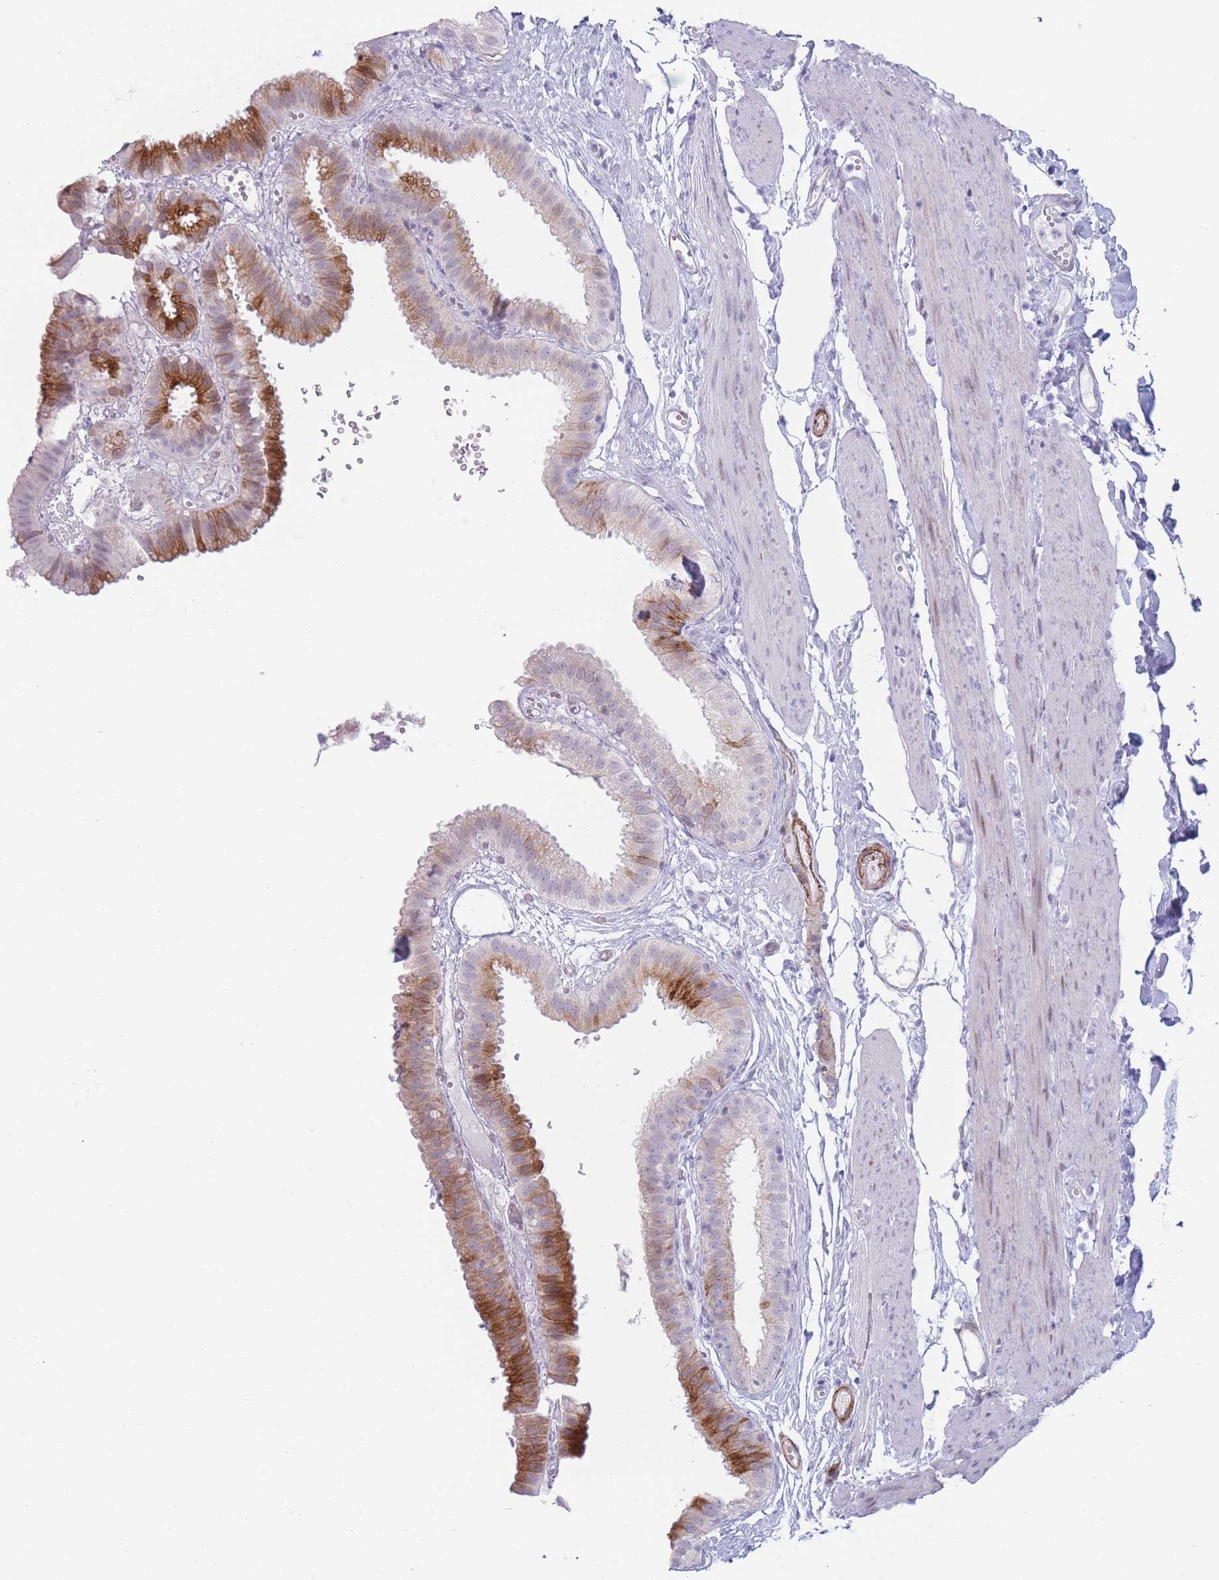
{"staining": {"intensity": "moderate", "quantity": "25%-75%", "location": "cytoplasmic/membranous"}, "tissue": "gallbladder", "cell_type": "Glandular cells", "image_type": "normal", "snomed": [{"axis": "morphology", "description": "Normal tissue, NOS"}, {"axis": "topography", "description": "Gallbladder"}], "caption": "IHC (DAB) staining of normal human gallbladder demonstrates moderate cytoplasmic/membranous protein expression in approximately 25%-75% of glandular cells.", "gene": "IFNA10", "patient": {"sex": "female", "age": 61}}